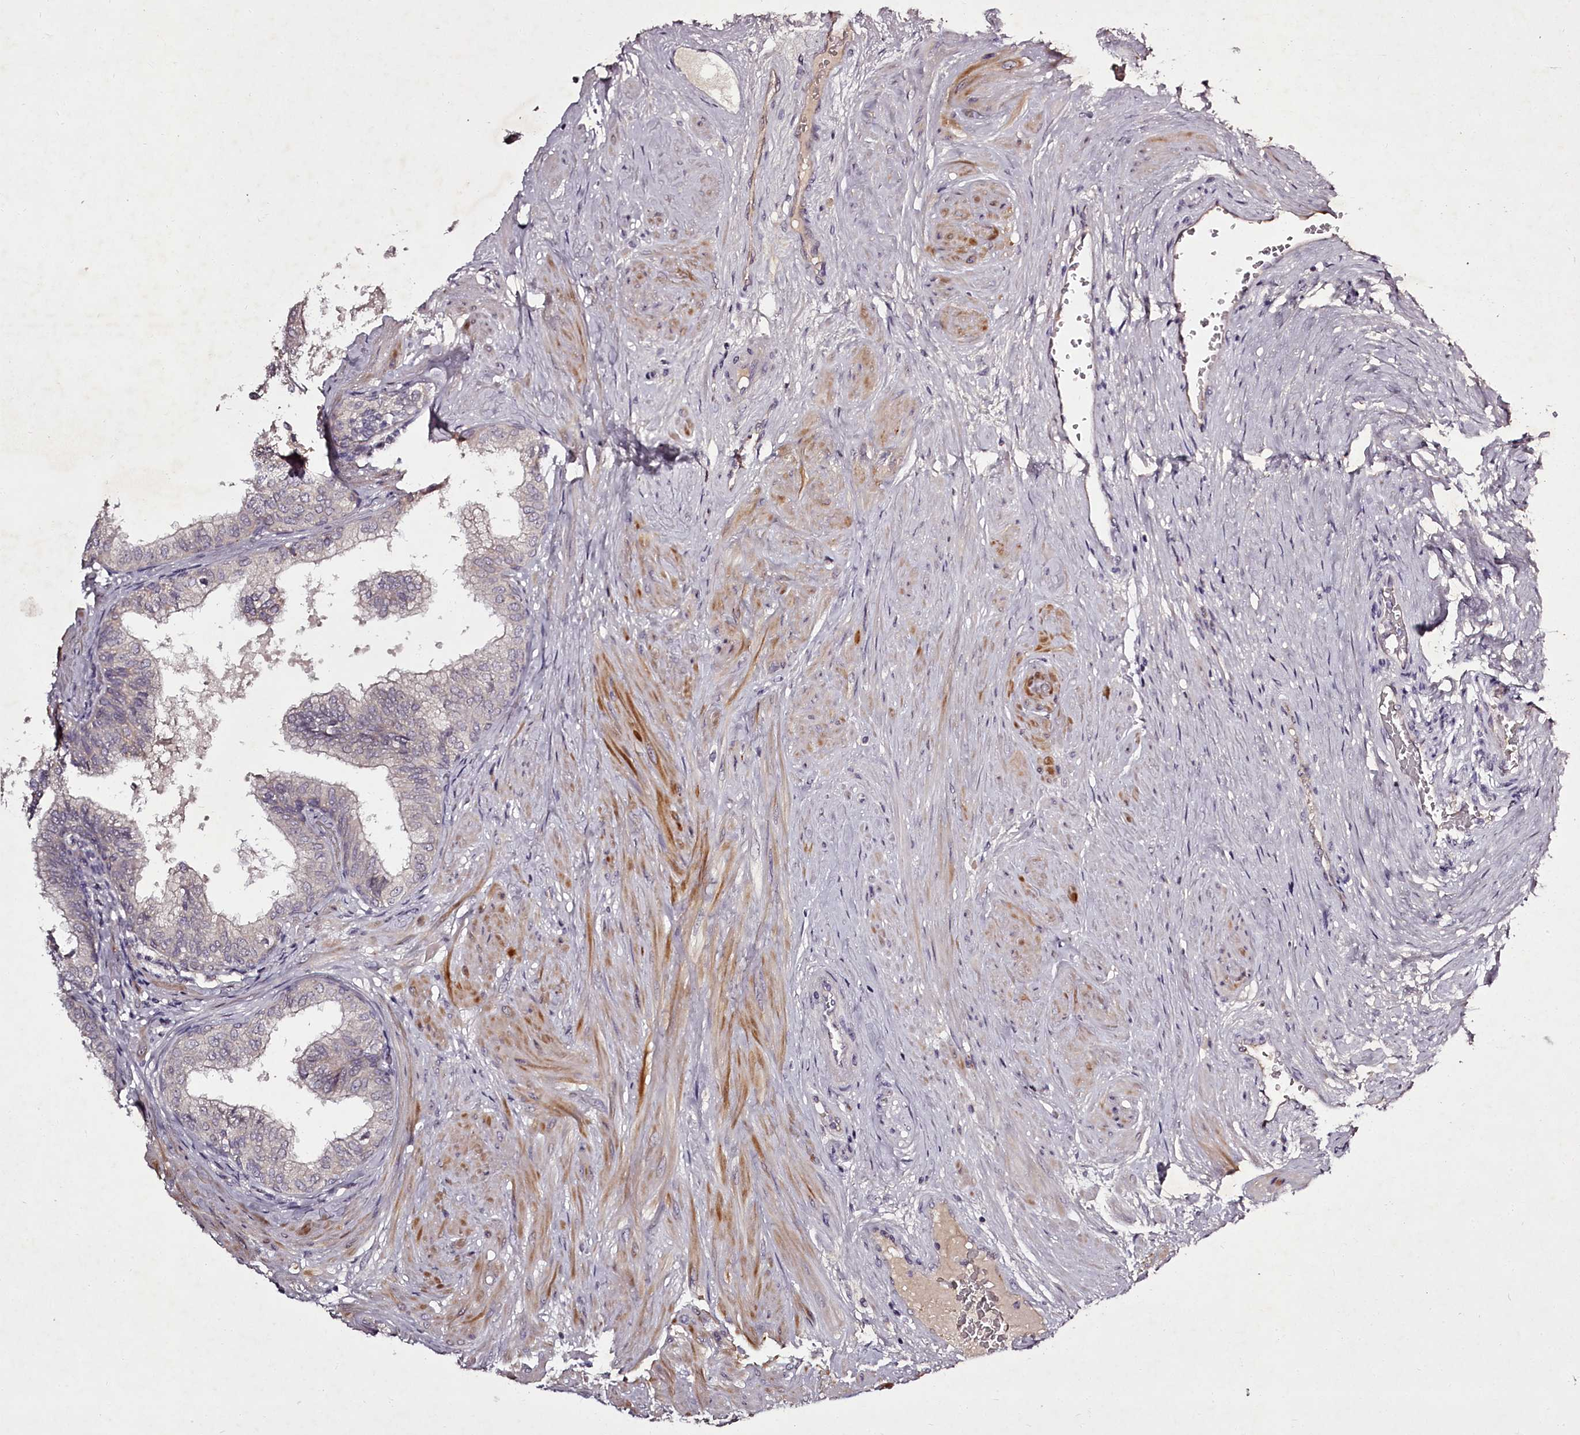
{"staining": {"intensity": "moderate", "quantity": "<25%", "location": "cytoplasmic/membranous"}, "tissue": "prostate", "cell_type": "Glandular cells", "image_type": "normal", "snomed": [{"axis": "morphology", "description": "Normal tissue, NOS"}, {"axis": "topography", "description": "Prostate"}], "caption": "An image of human prostate stained for a protein displays moderate cytoplasmic/membranous brown staining in glandular cells. (DAB = brown stain, brightfield microscopy at high magnification).", "gene": "RBMXL2", "patient": {"sex": "male", "age": 60}}